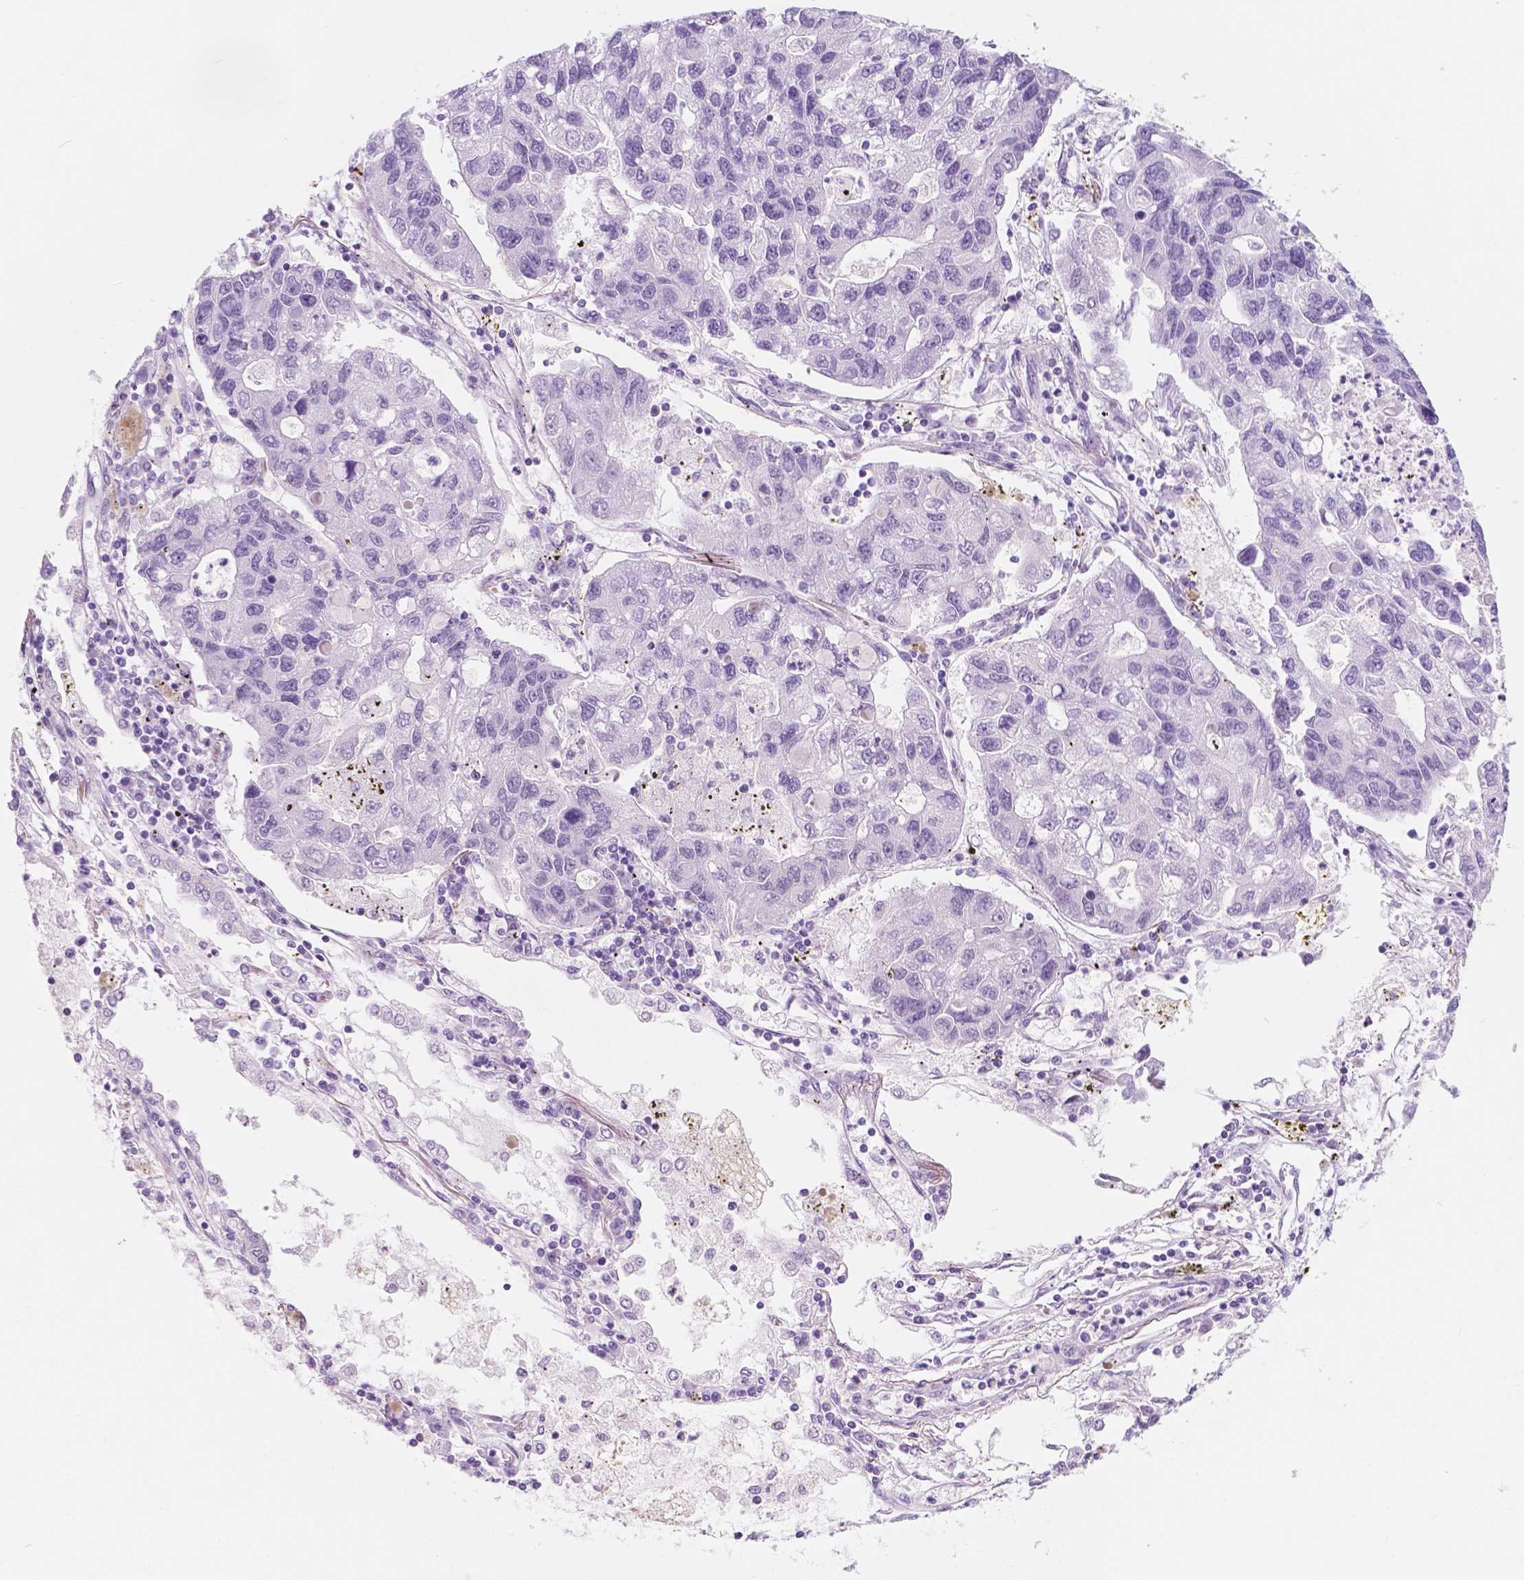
{"staining": {"intensity": "negative", "quantity": "none", "location": "none"}, "tissue": "lung cancer", "cell_type": "Tumor cells", "image_type": "cancer", "snomed": [{"axis": "morphology", "description": "Adenocarcinoma, NOS"}, {"axis": "topography", "description": "Bronchus"}, {"axis": "topography", "description": "Lung"}], "caption": "IHC image of neoplastic tissue: lung cancer (adenocarcinoma) stained with DAB (3,3'-diaminobenzidine) displays no significant protein expression in tumor cells.", "gene": "CUZD1", "patient": {"sex": "female", "age": 51}}